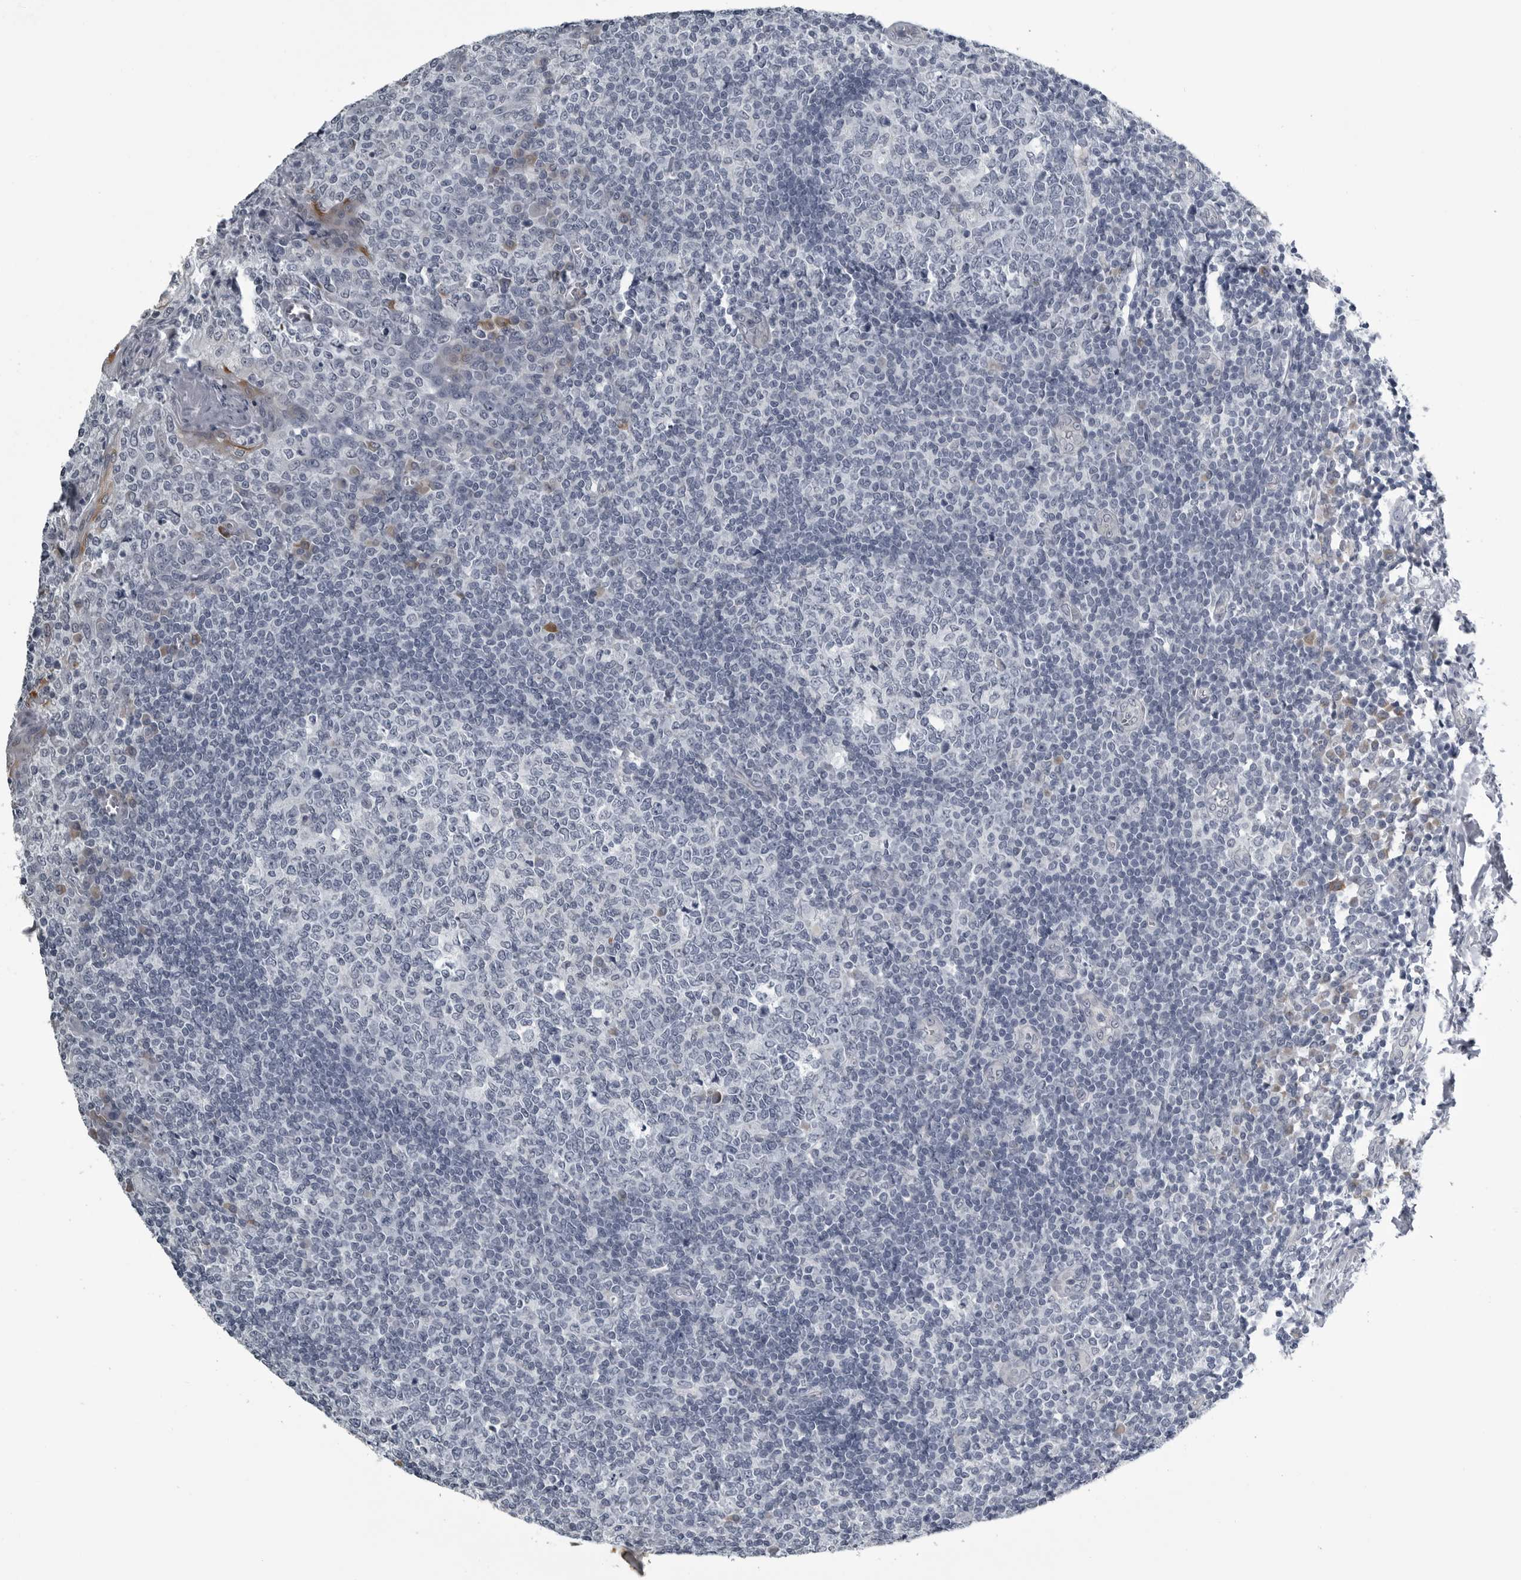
{"staining": {"intensity": "negative", "quantity": "none", "location": "none"}, "tissue": "tonsil", "cell_type": "Germinal center cells", "image_type": "normal", "snomed": [{"axis": "morphology", "description": "Normal tissue, NOS"}, {"axis": "topography", "description": "Tonsil"}], "caption": "IHC of benign tonsil demonstrates no positivity in germinal center cells. (Brightfield microscopy of DAB IHC at high magnification).", "gene": "MYOC", "patient": {"sex": "female", "age": 19}}